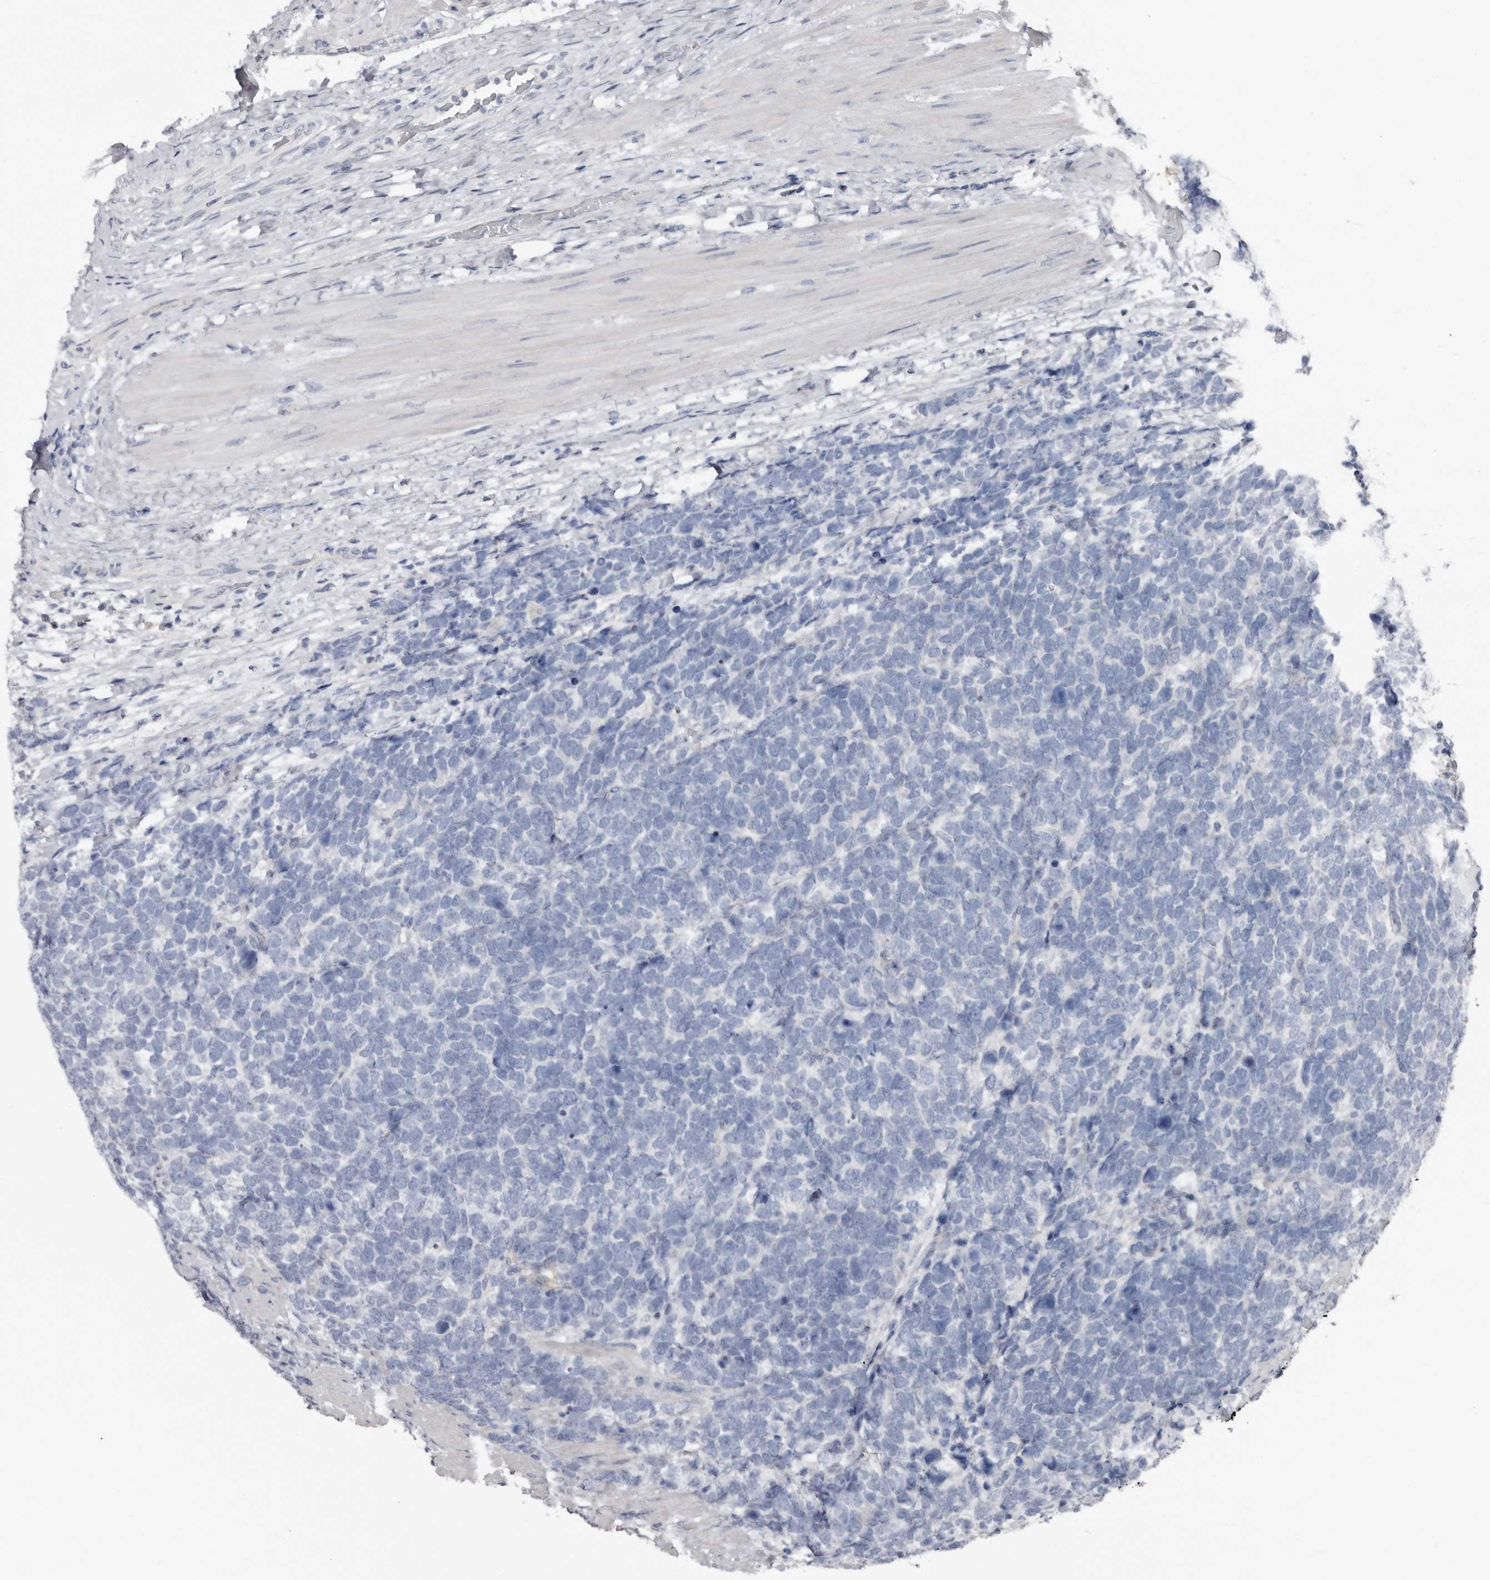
{"staining": {"intensity": "negative", "quantity": "none", "location": "none"}, "tissue": "urothelial cancer", "cell_type": "Tumor cells", "image_type": "cancer", "snomed": [{"axis": "morphology", "description": "Urothelial carcinoma, High grade"}, {"axis": "topography", "description": "Urinary bladder"}], "caption": "IHC histopathology image of neoplastic tissue: urothelial cancer stained with DAB (3,3'-diaminobenzidine) exhibits no significant protein positivity in tumor cells. (Stains: DAB (3,3'-diaminobenzidine) IHC with hematoxylin counter stain, Microscopy: brightfield microscopy at high magnification).", "gene": "FABP7", "patient": {"sex": "female", "age": 82}}